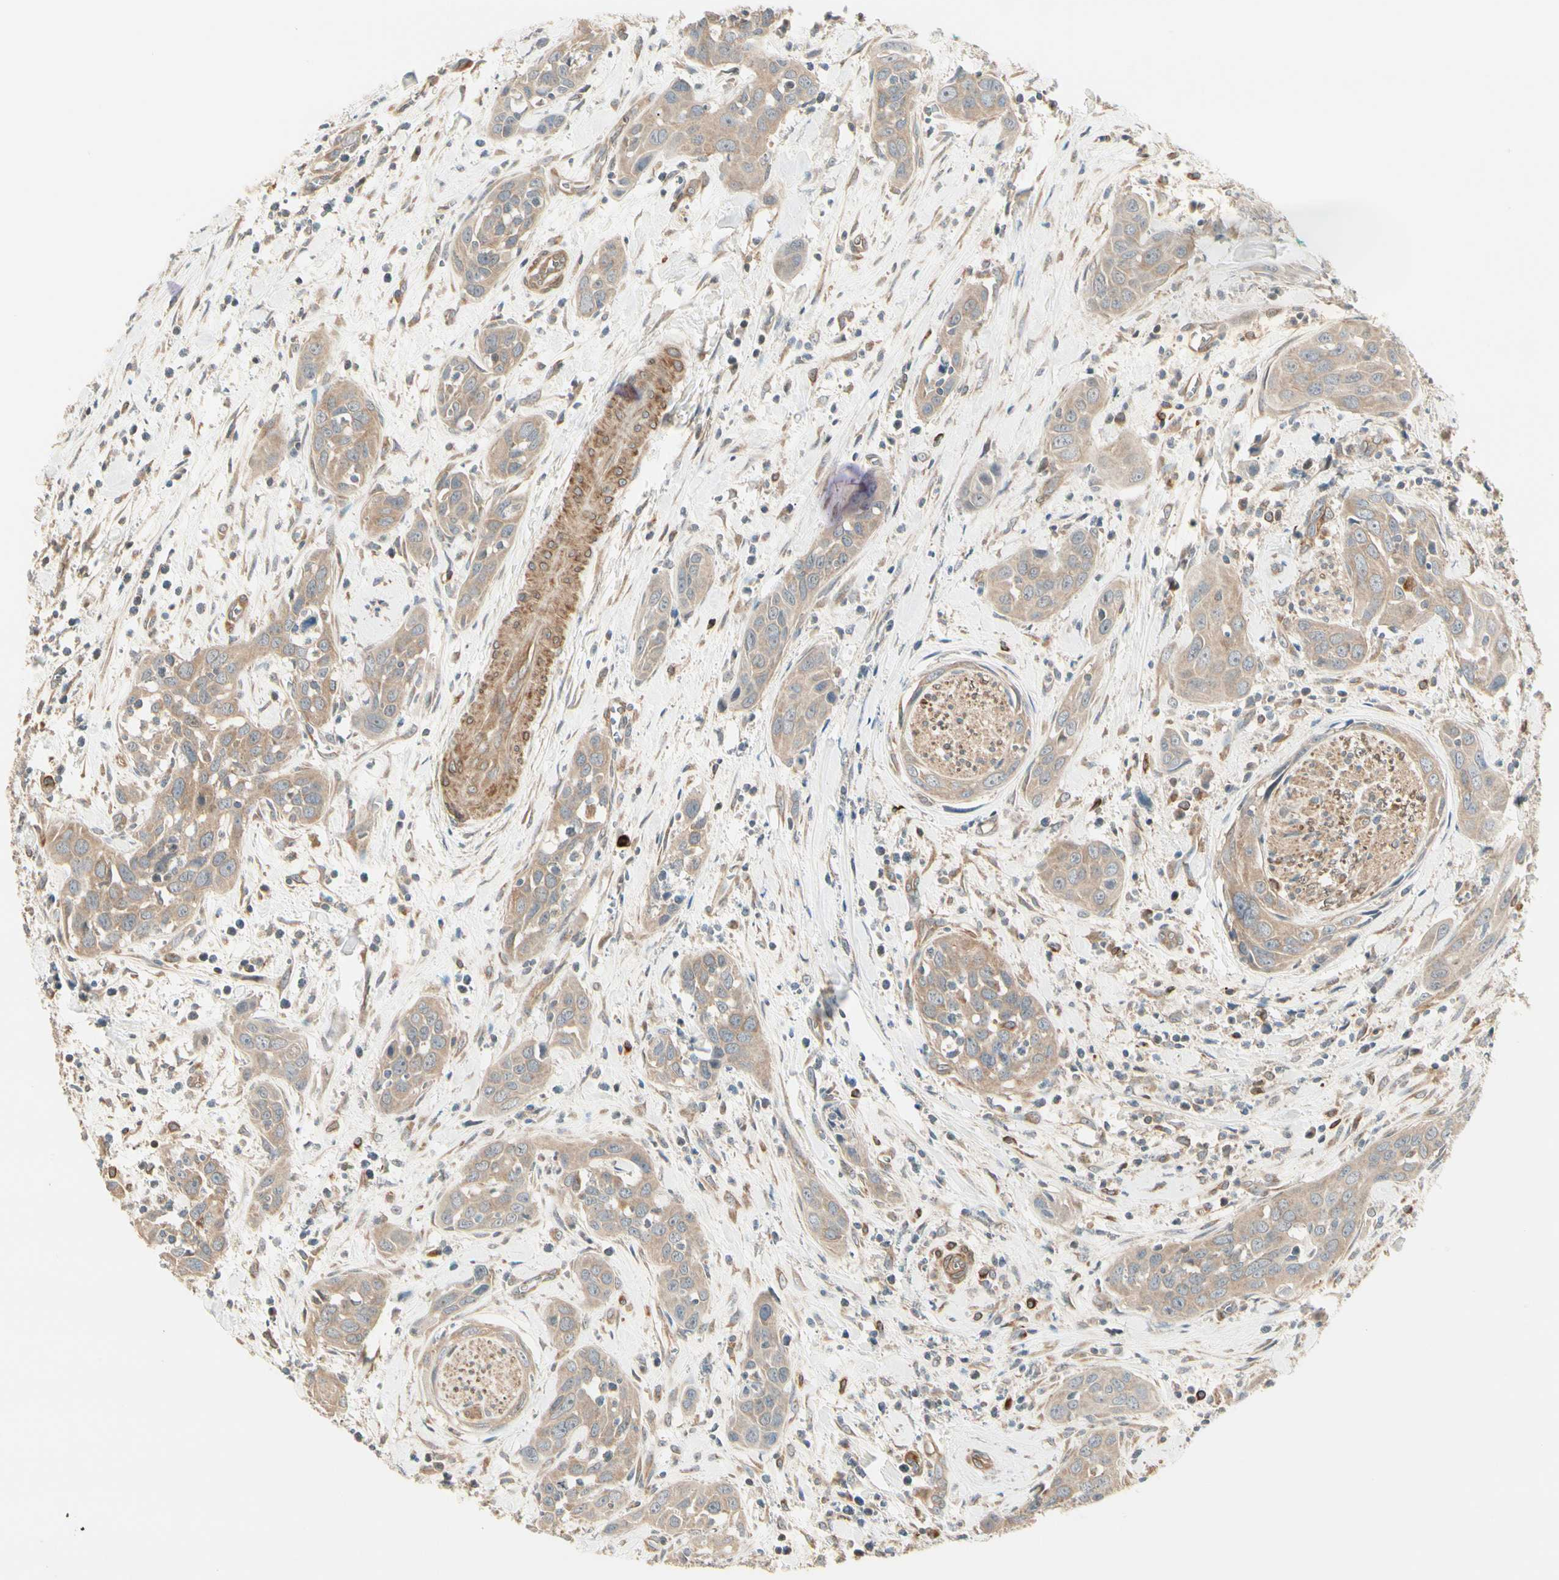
{"staining": {"intensity": "weak", "quantity": ">75%", "location": "cytoplasmic/membranous"}, "tissue": "head and neck cancer", "cell_type": "Tumor cells", "image_type": "cancer", "snomed": [{"axis": "morphology", "description": "Squamous cell carcinoma, NOS"}, {"axis": "topography", "description": "Oral tissue"}, {"axis": "topography", "description": "Head-Neck"}], "caption": "An image showing weak cytoplasmic/membranous expression in about >75% of tumor cells in head and neck cancer (squamous cell carcinoma), as visualized by brown immunohistochemical staining.", "gene": "IRAG1", "patient": {"sex": "female", "age": 50}}